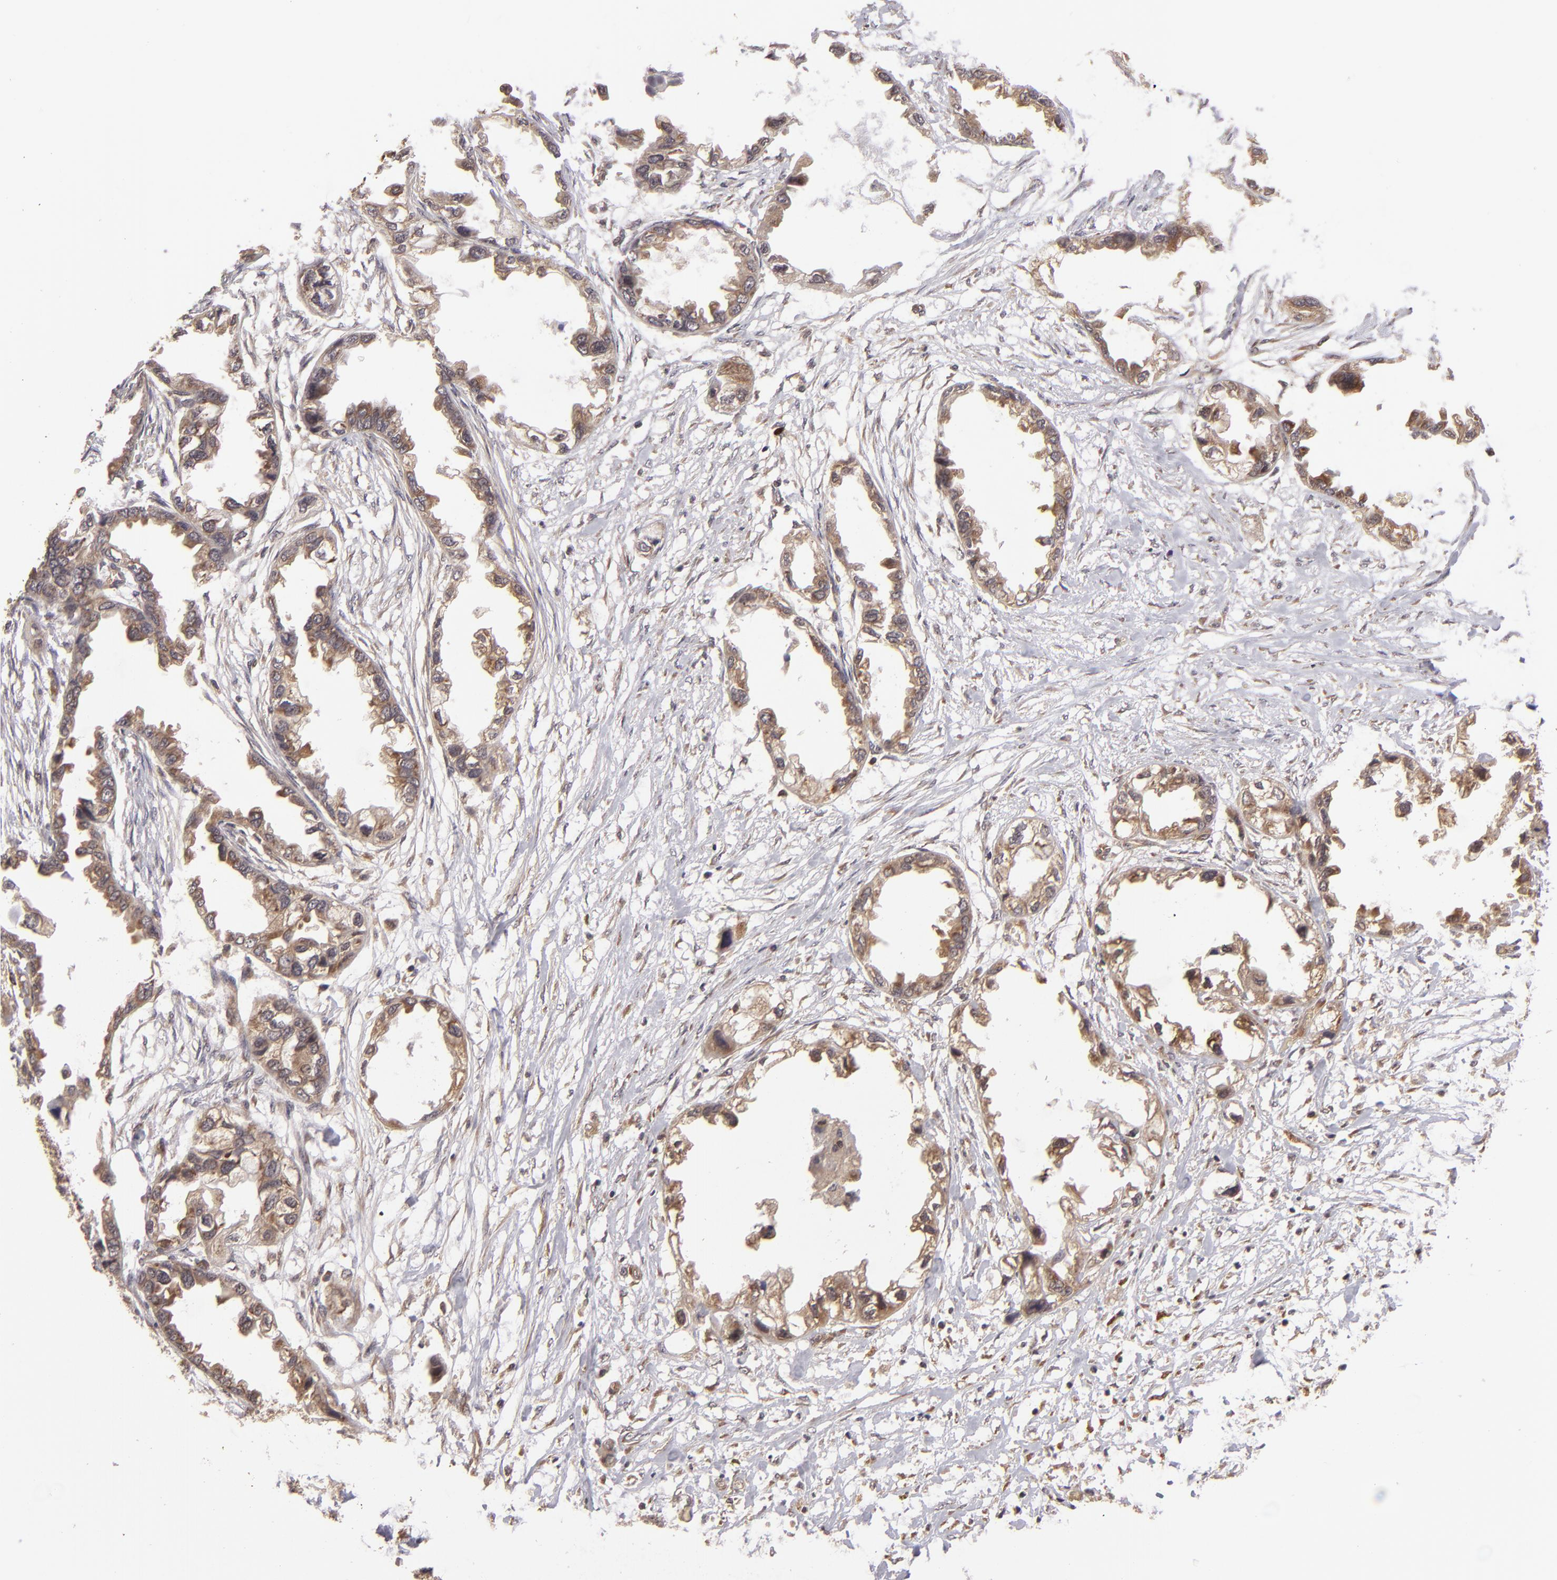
{"staining": {"intensity": "moderate", "quantity": "25%-75%", "location": "cytoplasmic/membranous"}, "tissue": "endometrial cancer", "cell_type": "Tumor cells", "image_type": "cancer", "snomed": [{"axis": "morphology", "description": "Adenocarcinoma, NOS"}, {"axis": "topography", "description": "Endometrium"}], "caption": "Human endometrial adenocarcinoma stained for a protein (brown) displays moderate cytoplasmic/membranous positive staining in approximately 25%-75% of tumor cells.", "gene": "MAPK3", "patient": {"sex": "female", "age": 67}}